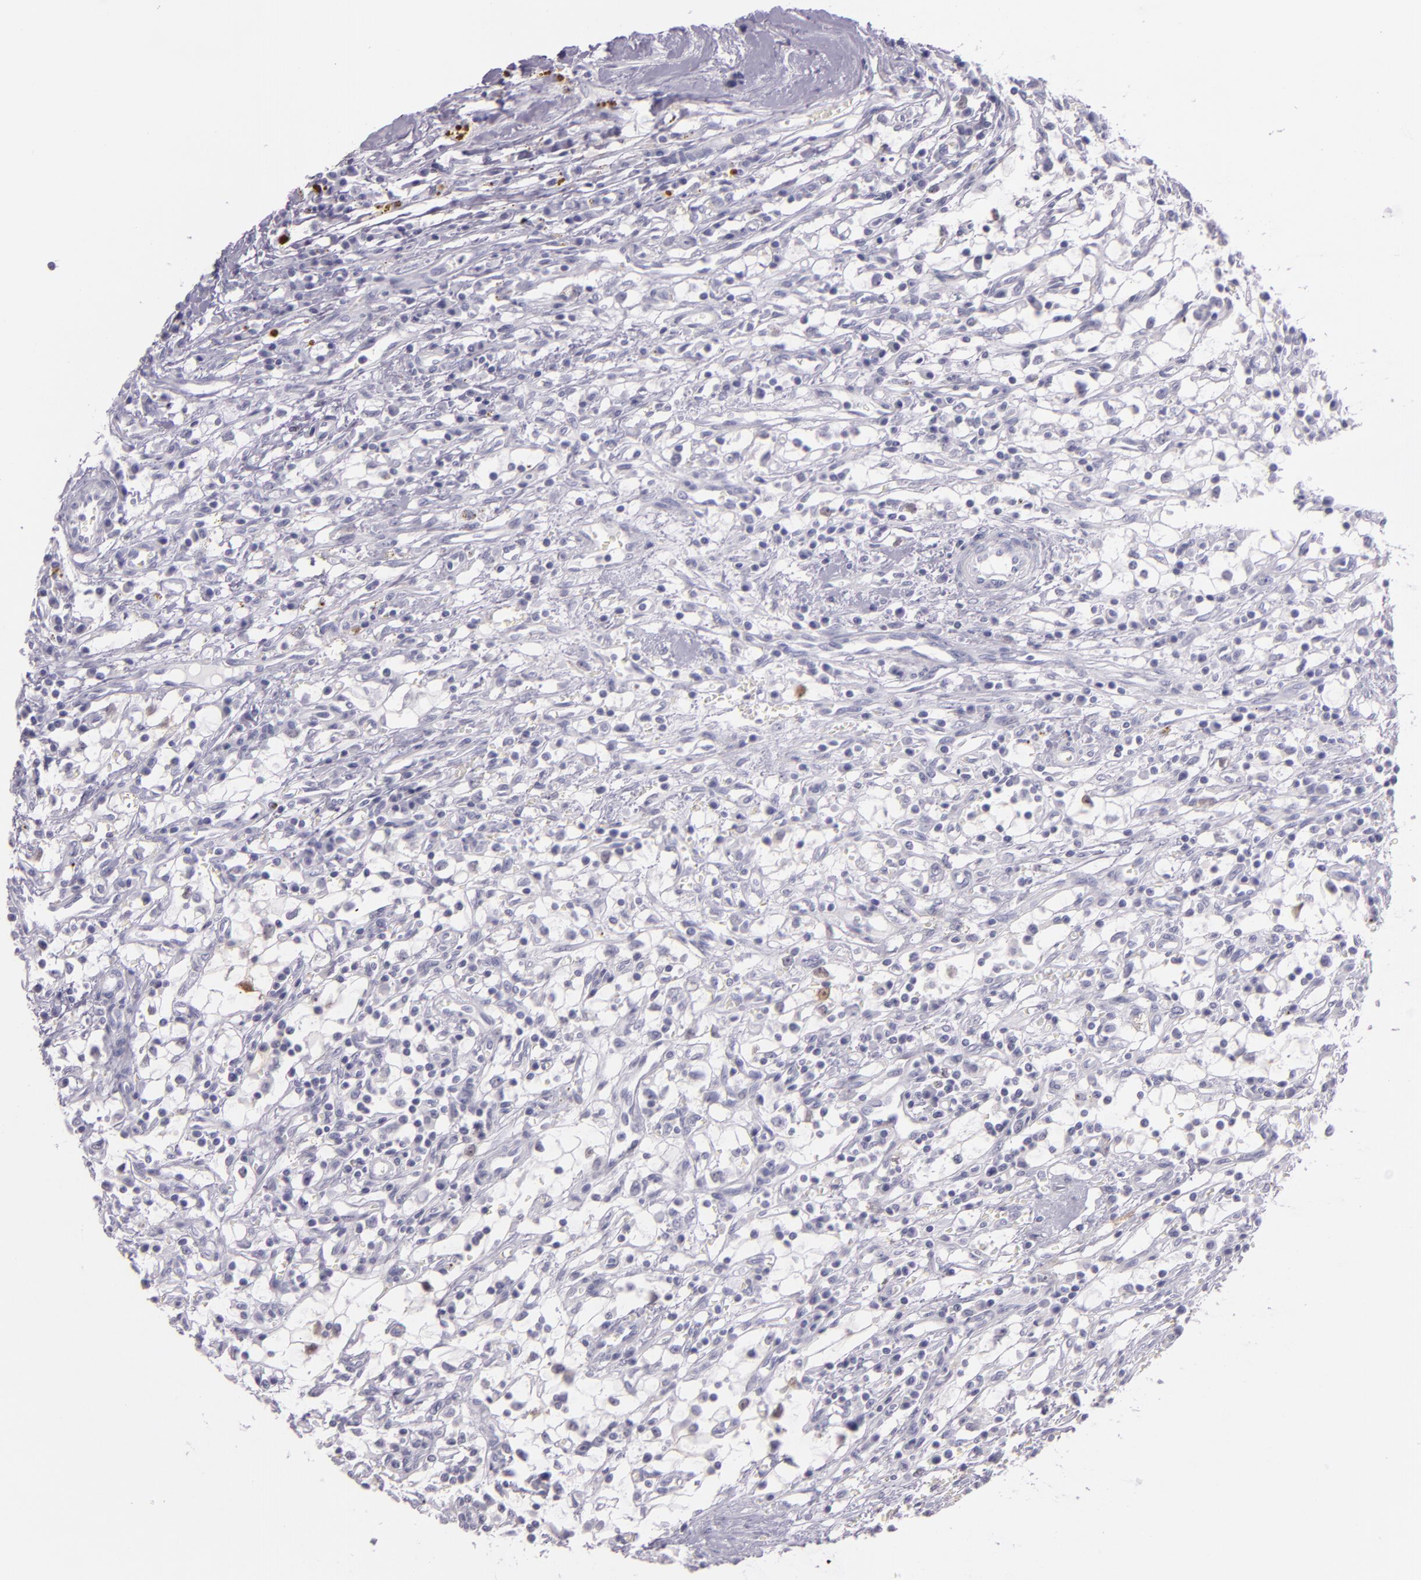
{"staining": {"intensity": "negative", "quantity": "none", "location": "none"}, "tissue": "renal cancer", "cell_type": "Tumor cells", "image_type": "cancer", "snomed": [{"axis": "morphology", "description": "Adenocarcinoma, NOS"}, {"axis": "topography", "description": "Kidney"}], "caption": "The histopathology image shows no staining of tumor cells in renal cancer.", "gene": "MT1A", "patient": {"sex": "male", "age": 82}}